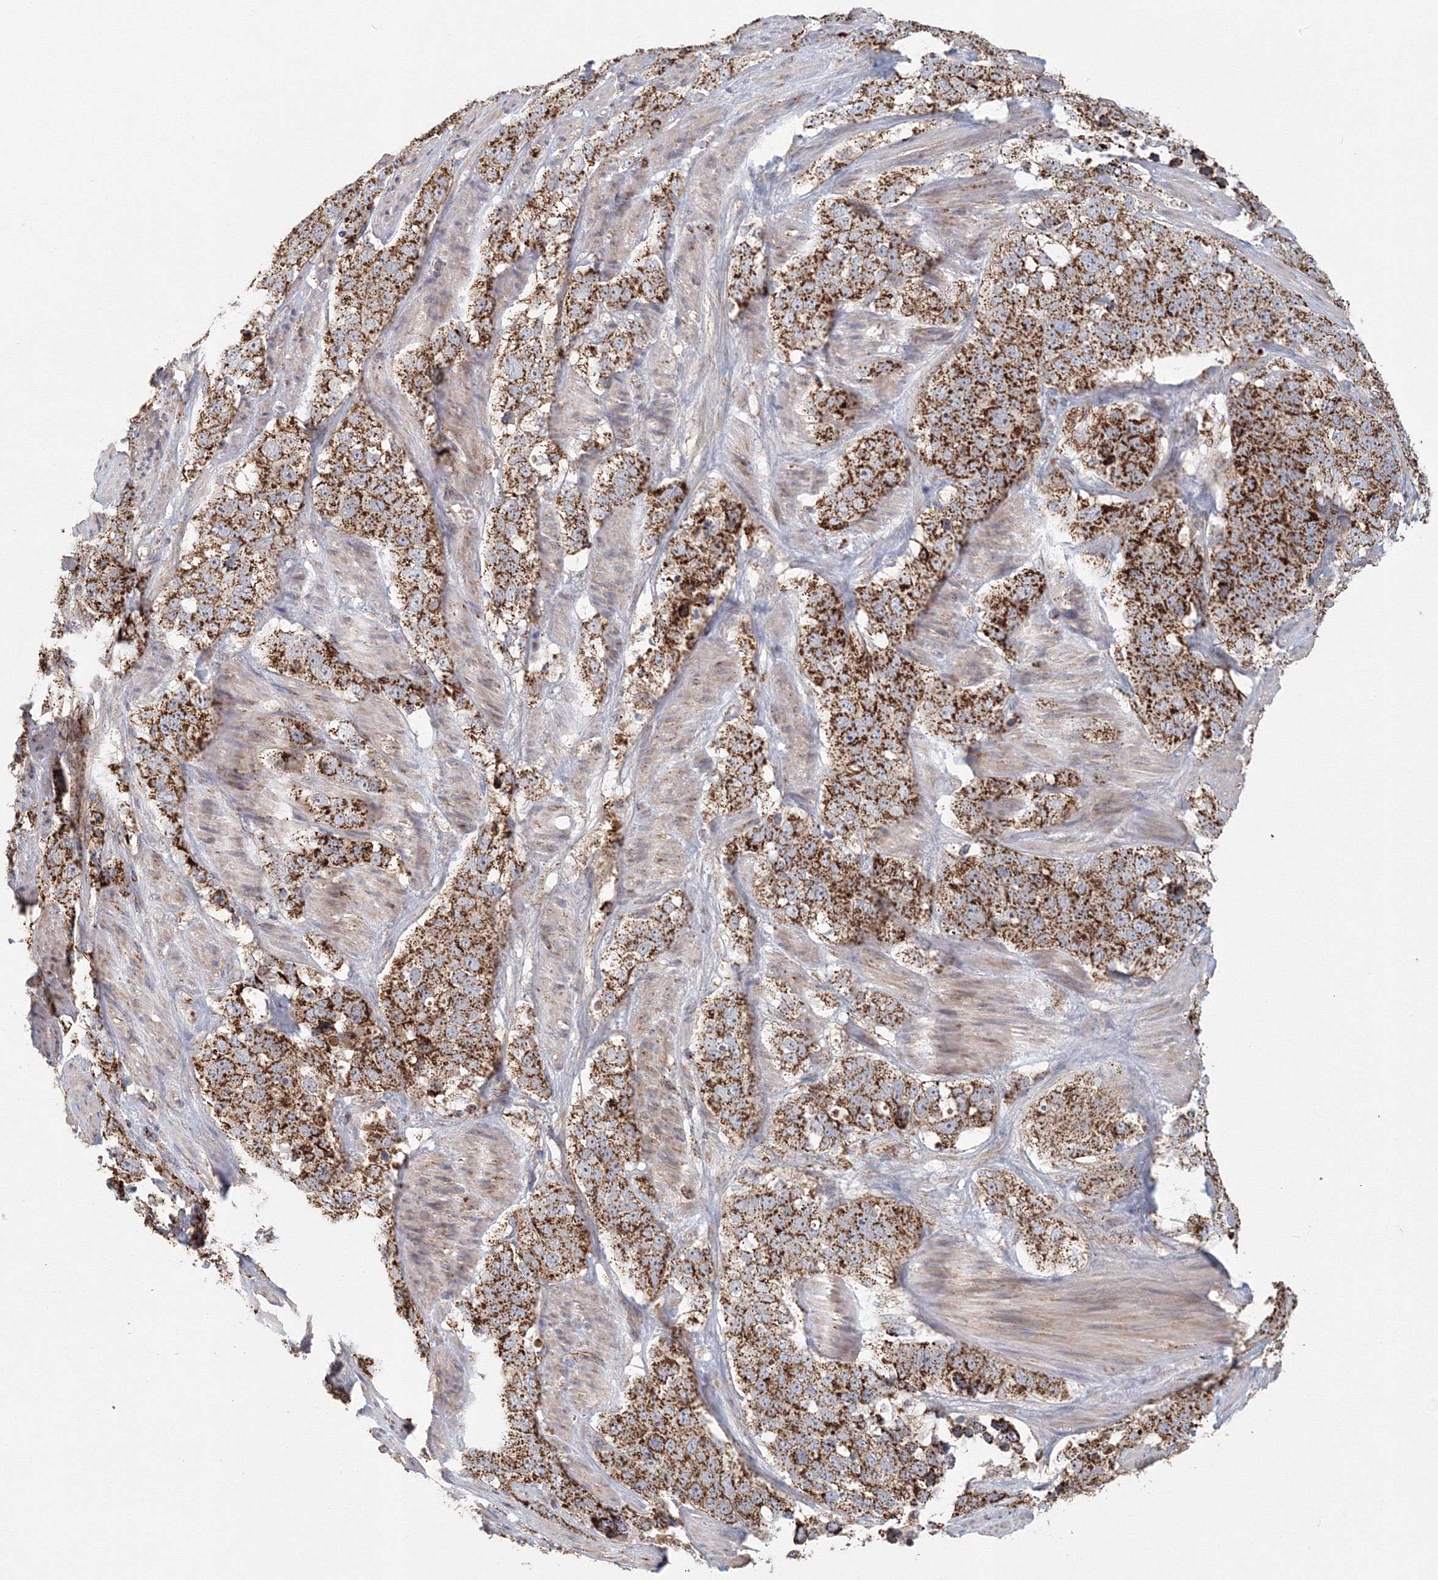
{"staining": {"intensity": "strong", "quantity": ">75%", "location": "cytoplasmic/membranous"}, "tissue": "stomach cancer", "cell_type": "Tumor cells", "image_type": "cancer", "snomed": [{"axis": "morphology", "description": "Adenocarcinoma, NOS"}, {"axis": "topography", "description": "Stomach"}], "caption": "Protein analysis of stomach cancer tissue exhibits strong cytoplasmic/membranous staining in approximately >75% of tumor cells. (Stains: DAB in brown, nuclei in blue, Microscopy: brightfield microscopy at high magnification).", "gene": "GRPEL1", "patient": {"sex": "male", "age": 48}}